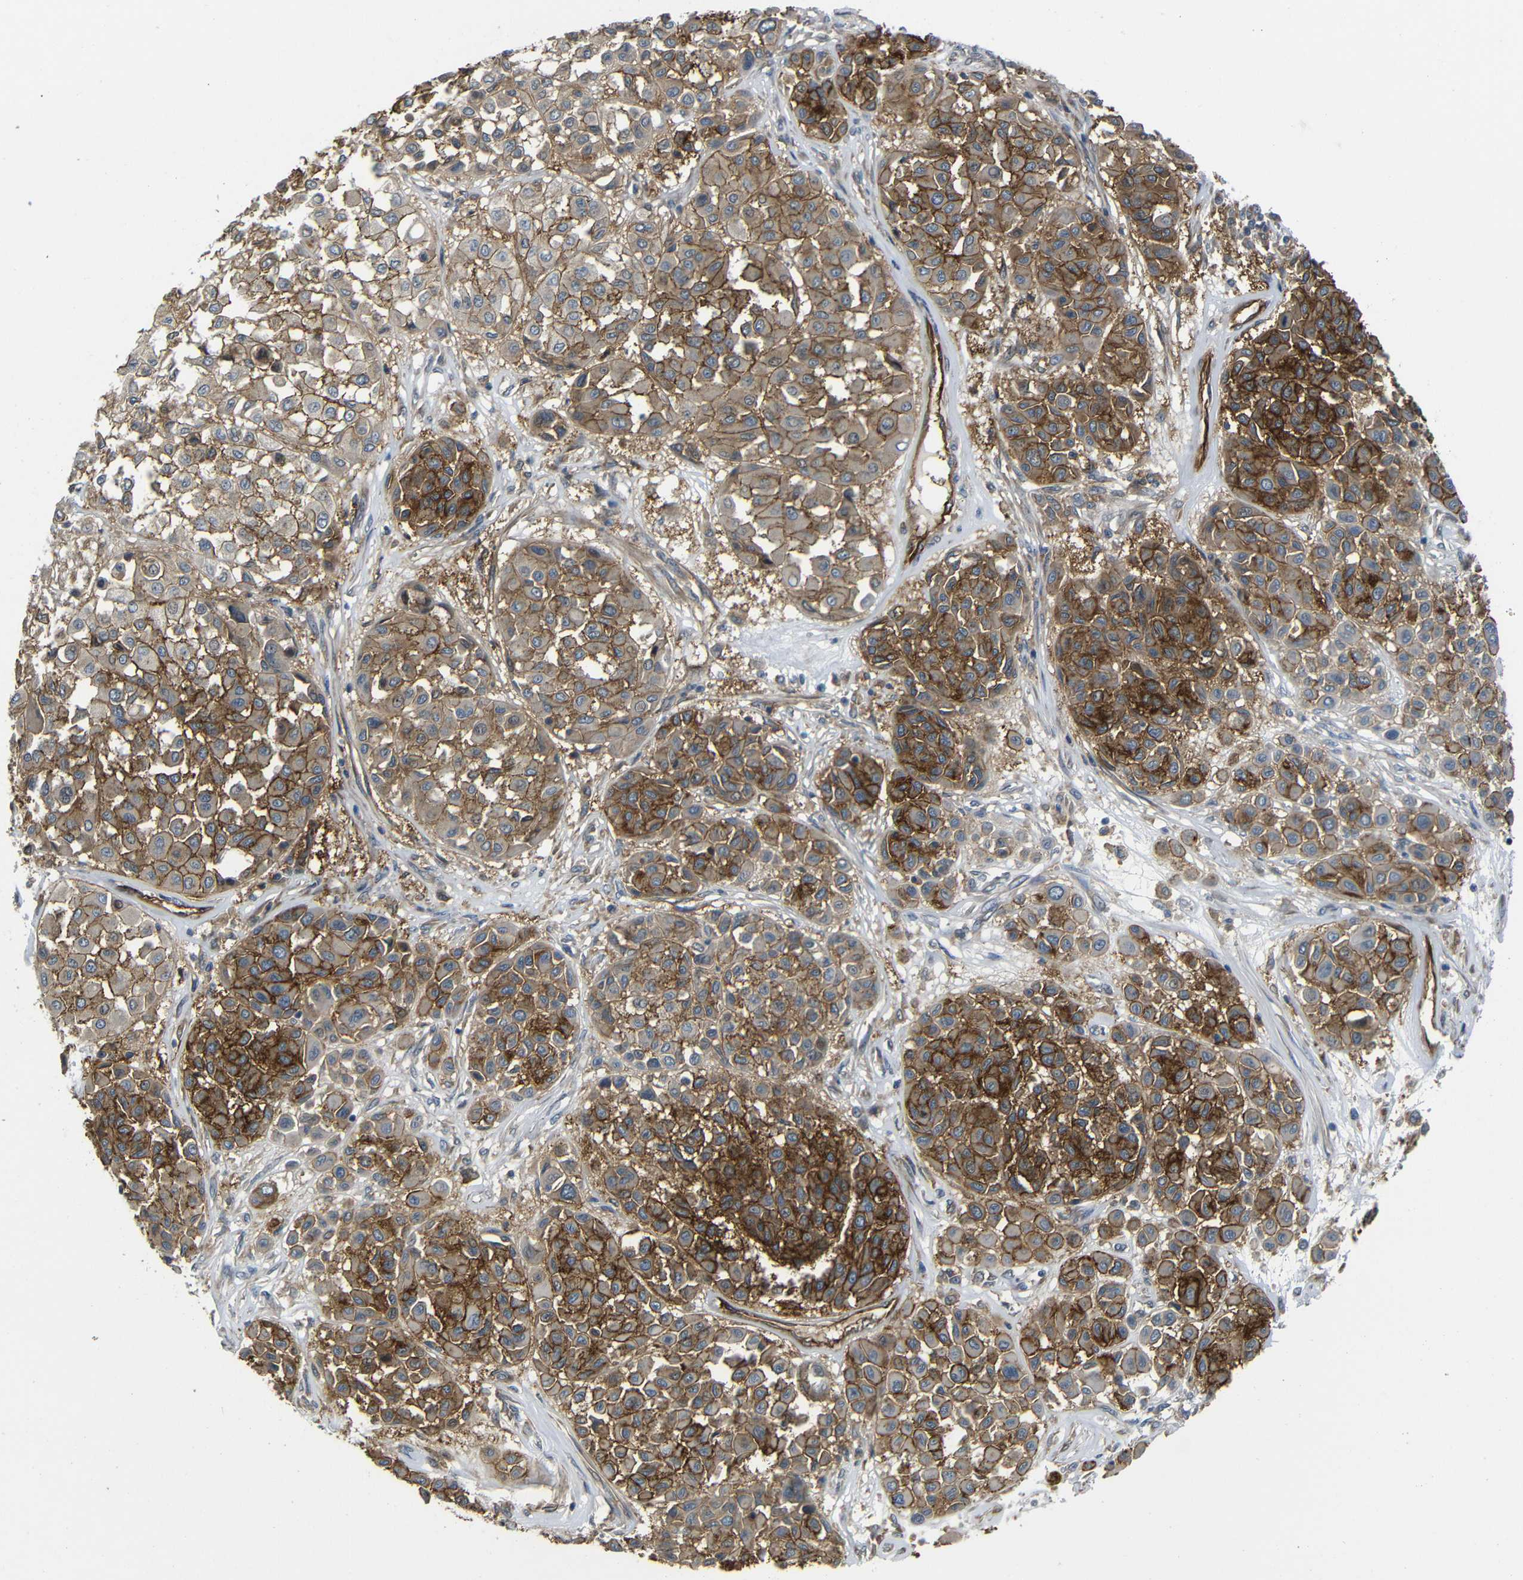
{"staining": {"intensity": "moderate", "quantity": ">75%", "location": "cytoplasmic/membranous"}, "tissue": "melanoma", "cell_type": "Tumor cells", "image_type": "cancer", "snomed": [{"axis": "morphology", "description": "Malignant melanoma, Metastatic site"}, {"axis": "topography", "description": "Soft tissue"}], "caption": "This is a histology image of immunohistochemistry (IHC) staining of malignant melanoma (metastatic site), which shows moderate staining in the cytoplasmic/membranous of tumor cells.", "gene": "RELL1", "patient": {"sex": "male", "age": 41}}